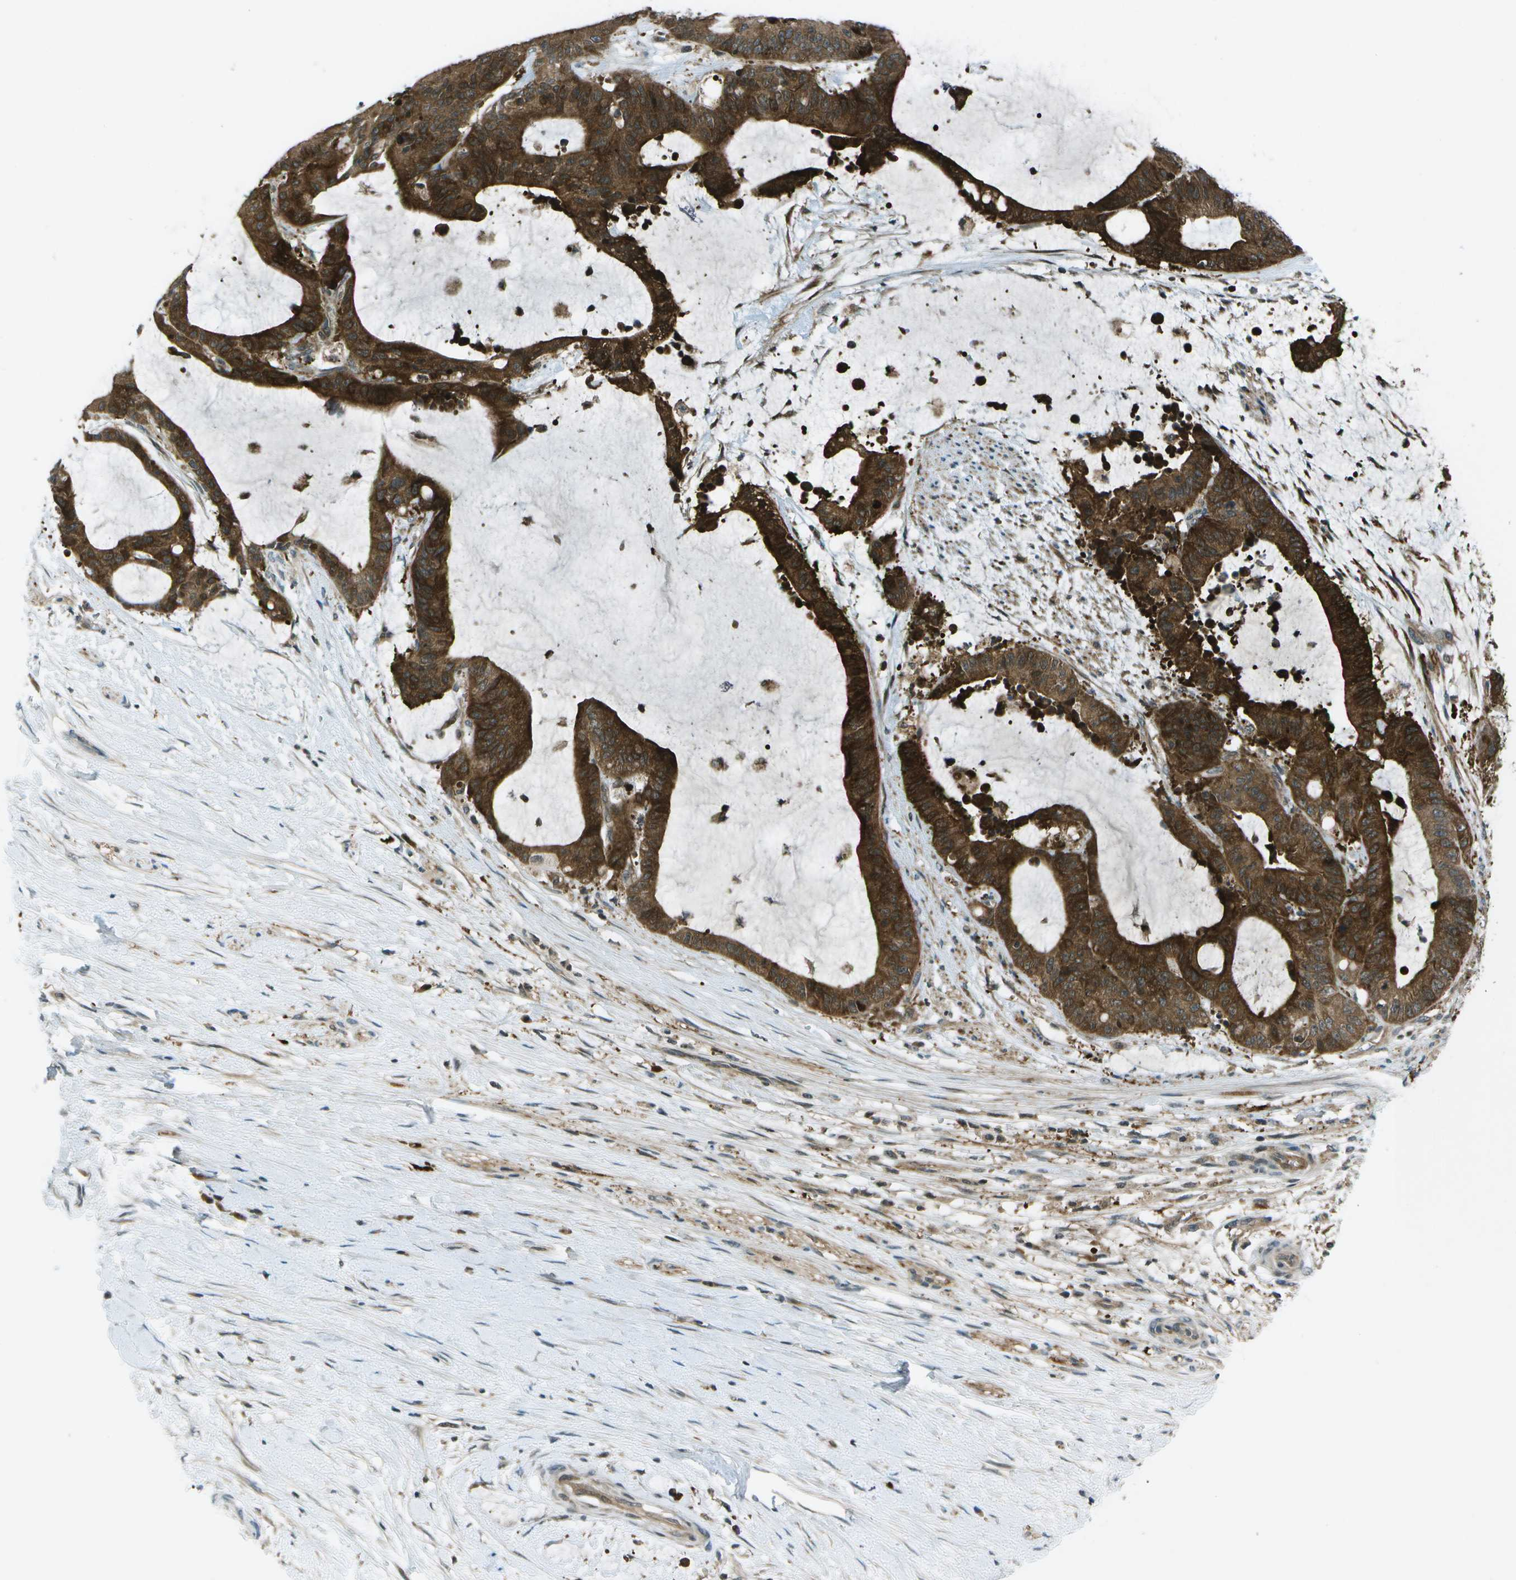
{"staining": {"intensity": "strong", "quantity": ">75%", "location": "cytoplasmic/membranous"}, "tissue": "liver cancer", "cell_type": "Tumor cells", "image_type": "cancer", "snomed": [{"axis": "morphology", "description": "Cholangiocarcinoma"}, {"axis": "topography", "description": "Liver"}], "caption": "Approximately >75% of tumor cells in liver cancer reveal strong cytoplasmic/membranous protein expression as visualized by brown immunohistochemical staining.", "gene": "TMEM19", "patient": {"sex": "female", "age": 73}}